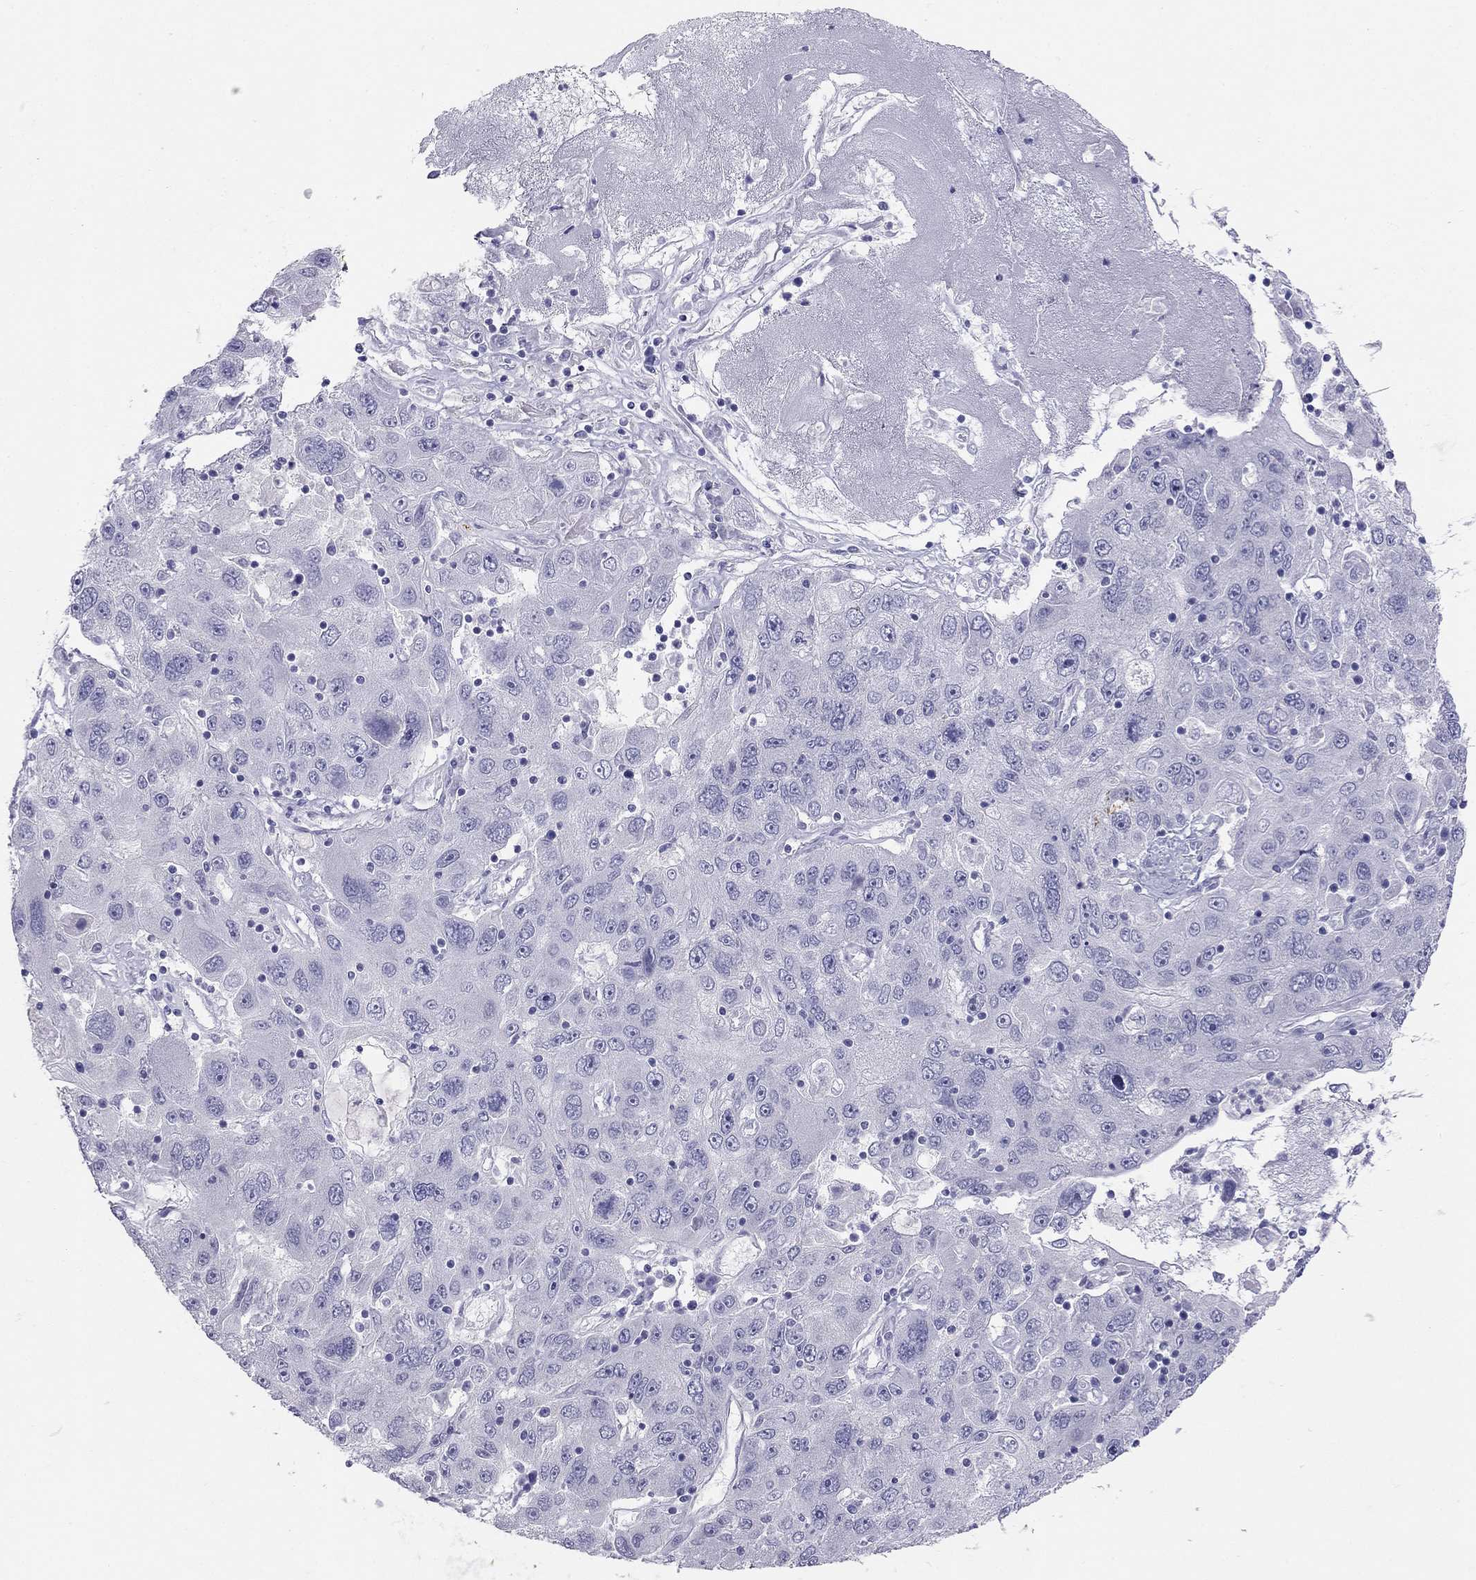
{"staining": {"intensity": "negative", "quantity": "none", "location": "none"}, "tissue": "stomach cancer", "cell_type": "Tumor cells", "image_type": "cancer", "snomed": [{"axis": "morphology", "description": "Adenocarcinoma, NOS"}, {"axis": "topography", "description": "Stomach"}], "caption": "An image of adenocarcinoma (stomach) stained for a protein exhibits no brown staining in tumor cells.", "gene": "RFLNA", "patient": {"sex": "male", "age": 56}}